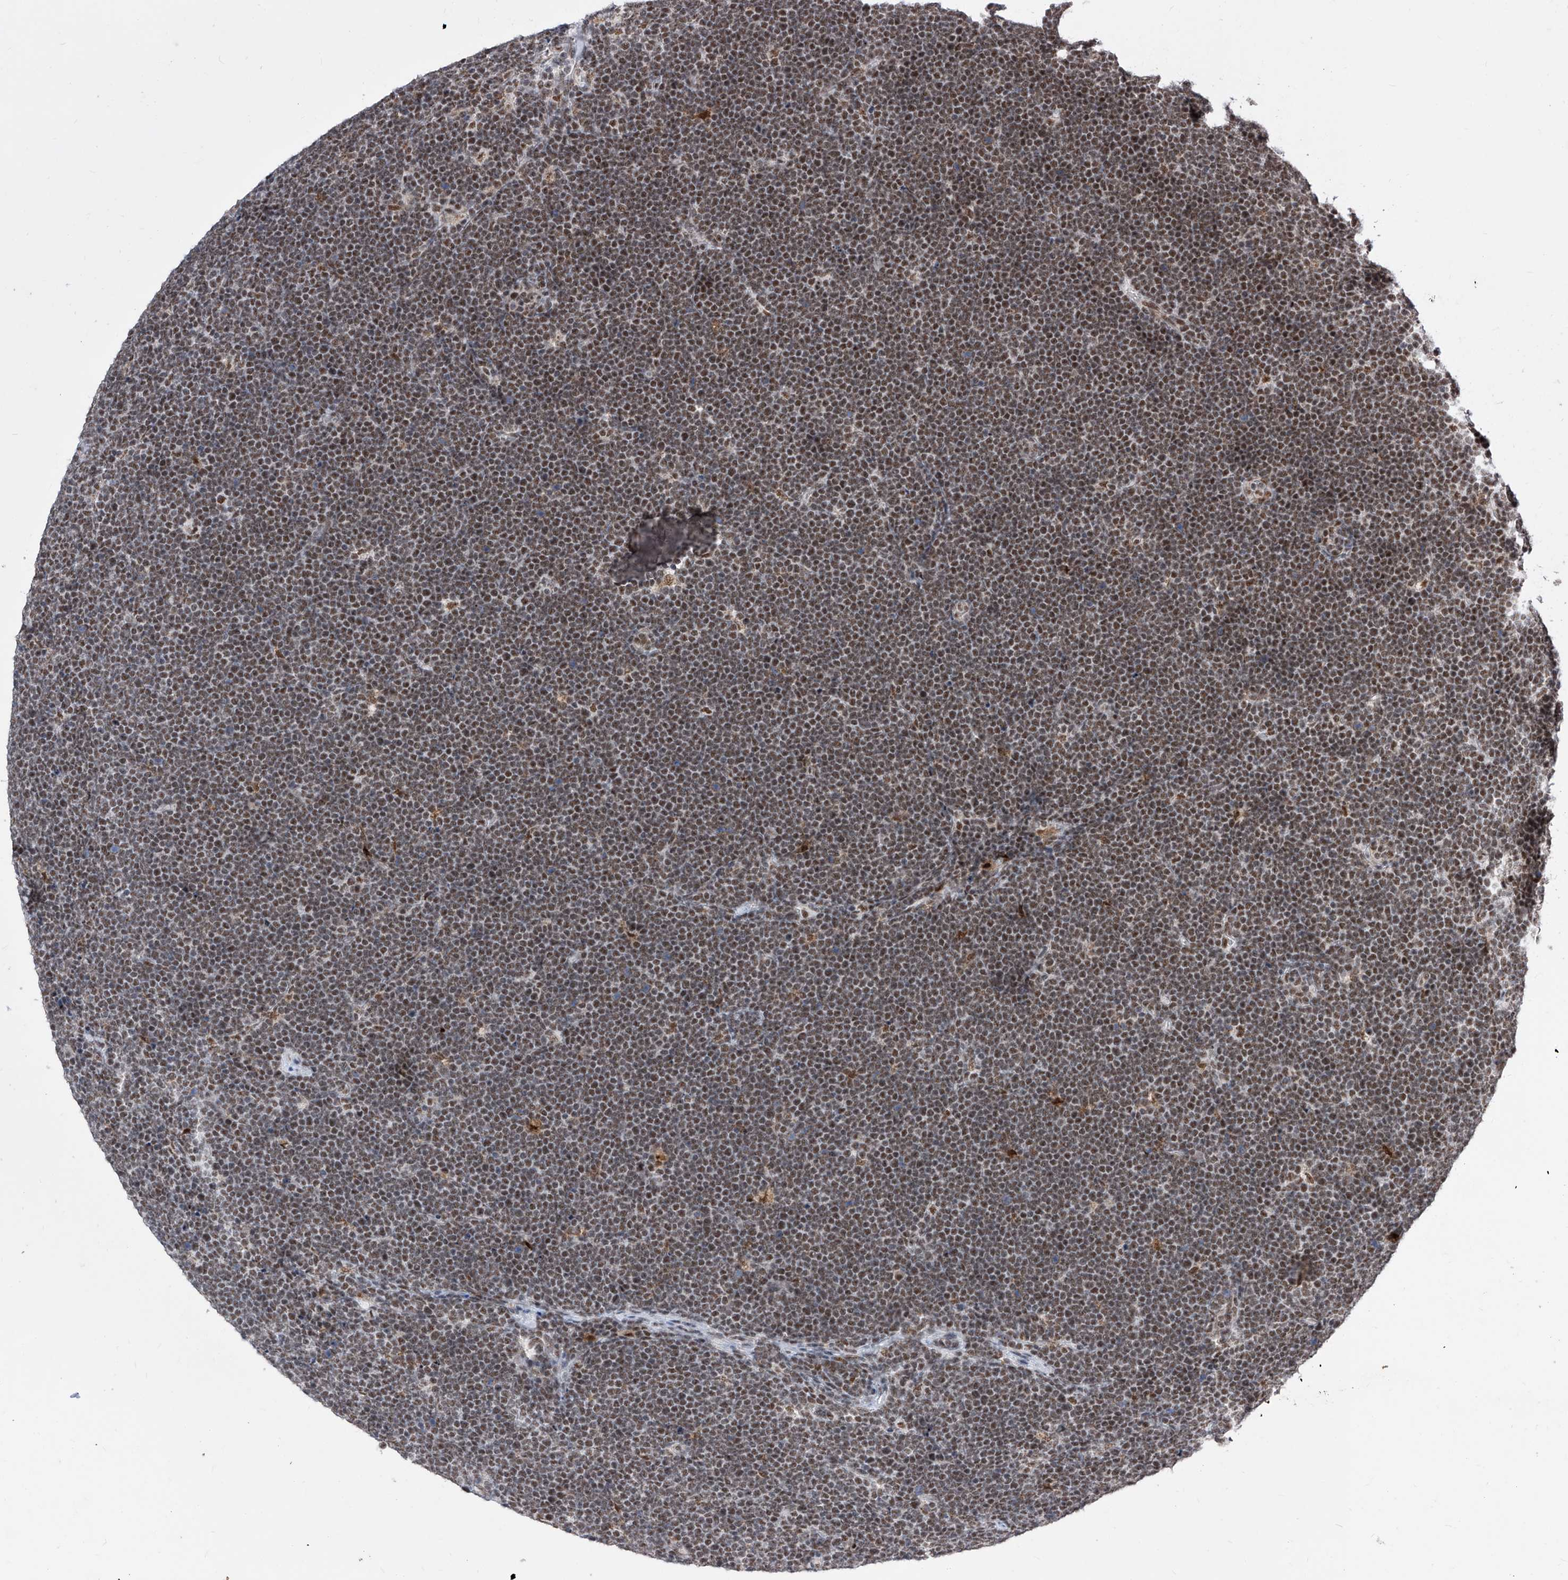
{"staining": {"intensity": "moderate", "quantity": ">75%", "location": "nuclear"}, "tissue": "lymphoma", "cell_type": "Tumor cells", "image_type": "cancer", "snomed": [{"axis": "morphology", "description": "Malignant lymphoma, non-Hodgkin's type, High grade"}, {"axis": "topography", "description": "Lymph node"}], "caption": "Tumor cells exhibit medium levels of moderate nuclear positivity in approximately >75% of cells in lymphoma. The staining was performed using DAB to visualize the protein expression in brown, while the nuclei were stained in blue with hematoxylin (Magnification: 20x).", "gene": "PHF5A", "patient": {"sex": "male", "age": 13}}